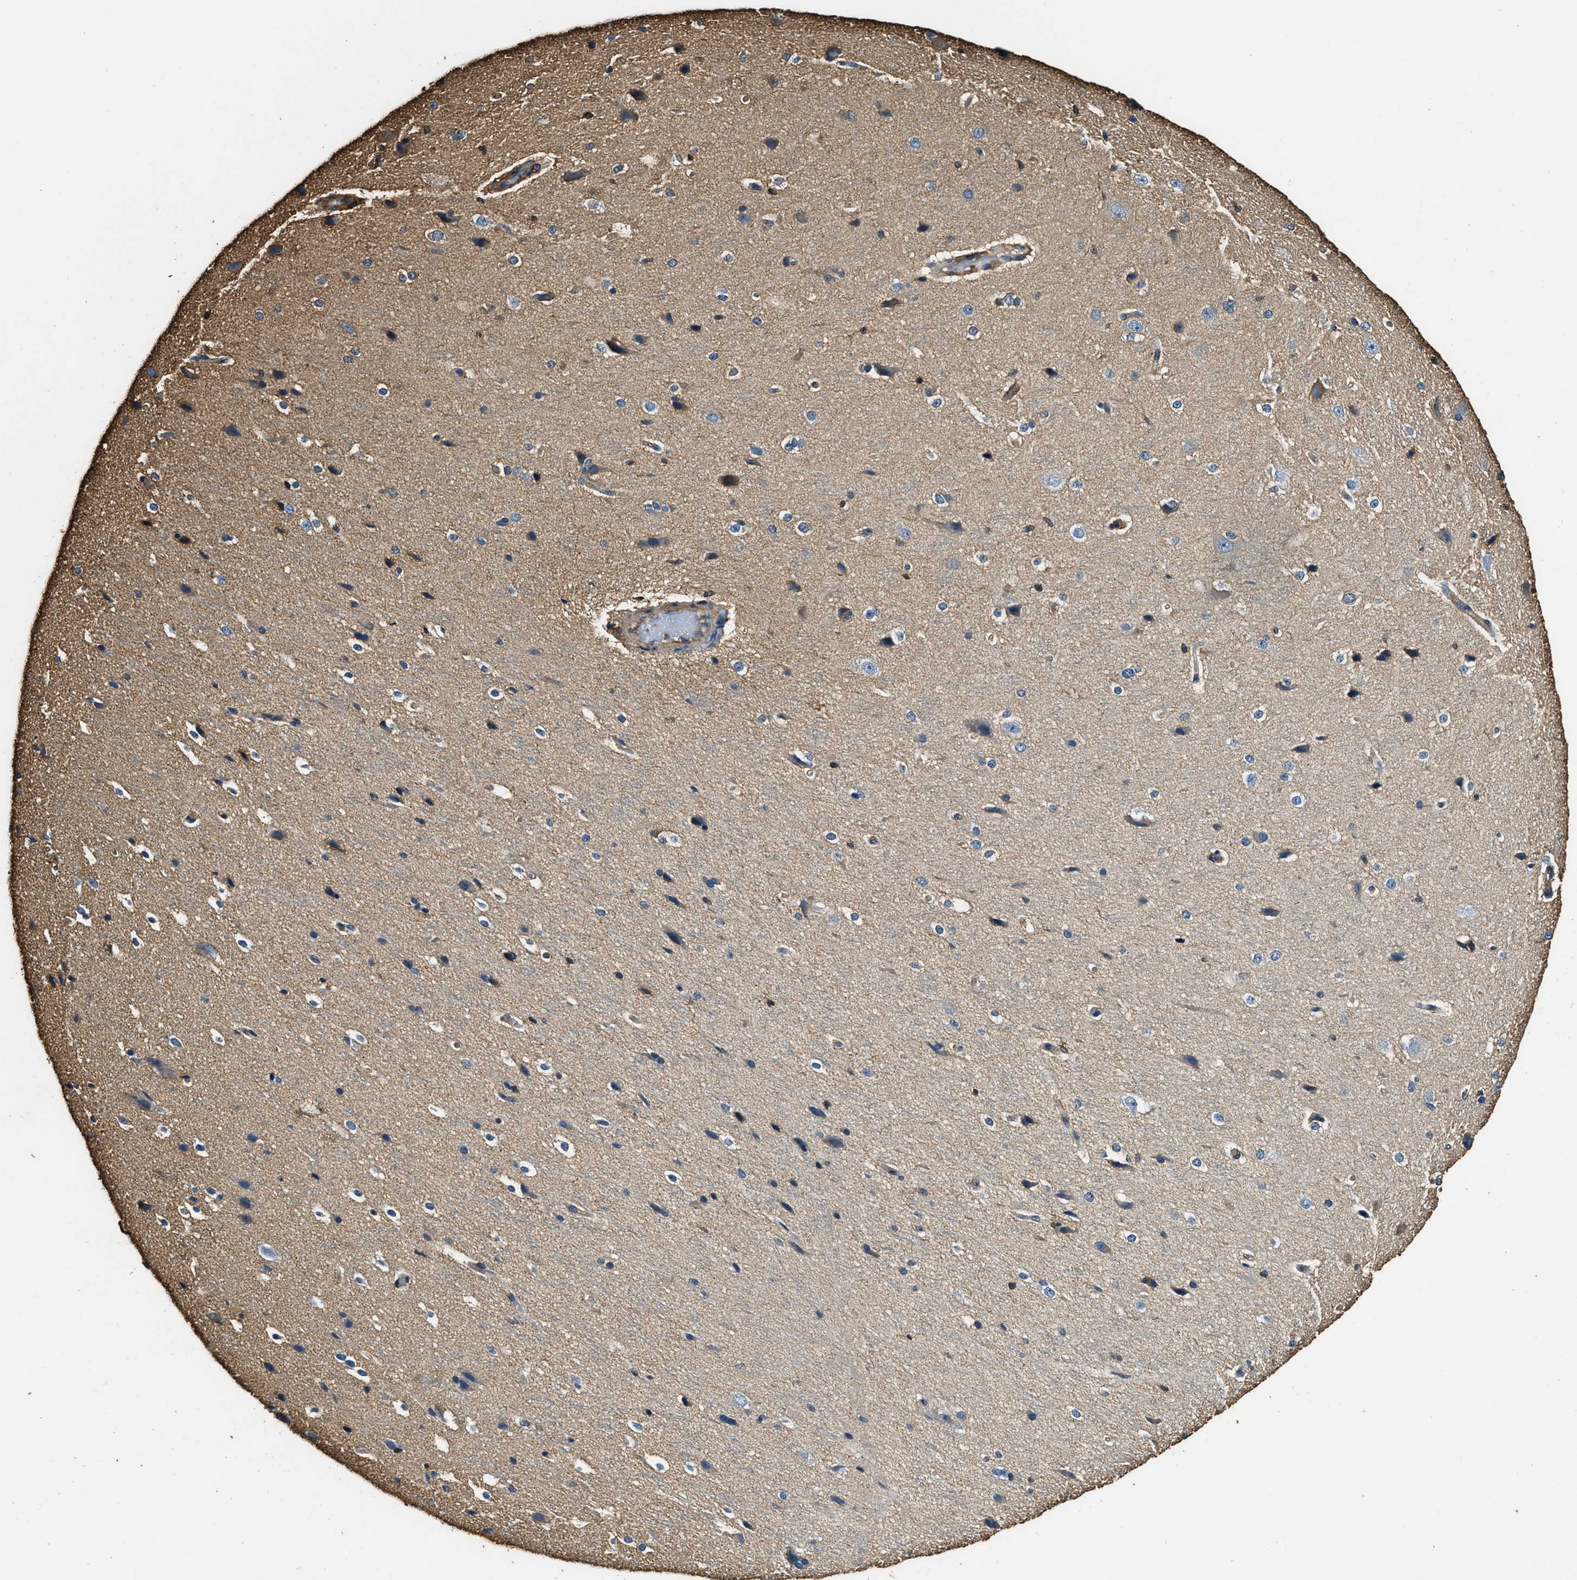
{"staining": {"intensity": "moderate", "quantity": "25%-75%", "location": "cytoplasmic/membranous"}, "tissue": "cerebral cortex", "cell_type": "Endothelial cells", "image_type": "normal", "snomed": [{"axis": "morphology", "description": "Normal tissue, NOS"}, {"axis": "morphology", "description": "Developmental malformation"}, {"axis": "topography", "description": "Cerebral cortex"}], "caption": "Protein expression analysis of unremarkable cerebral cortex exhibits moderate cytoplasmic/membranous positivity in about 25%-75% of endothelial cells. Nuclei are stained in blue.", "gene": "ACCS", "patient": {"sex": "female", "age": 30}}